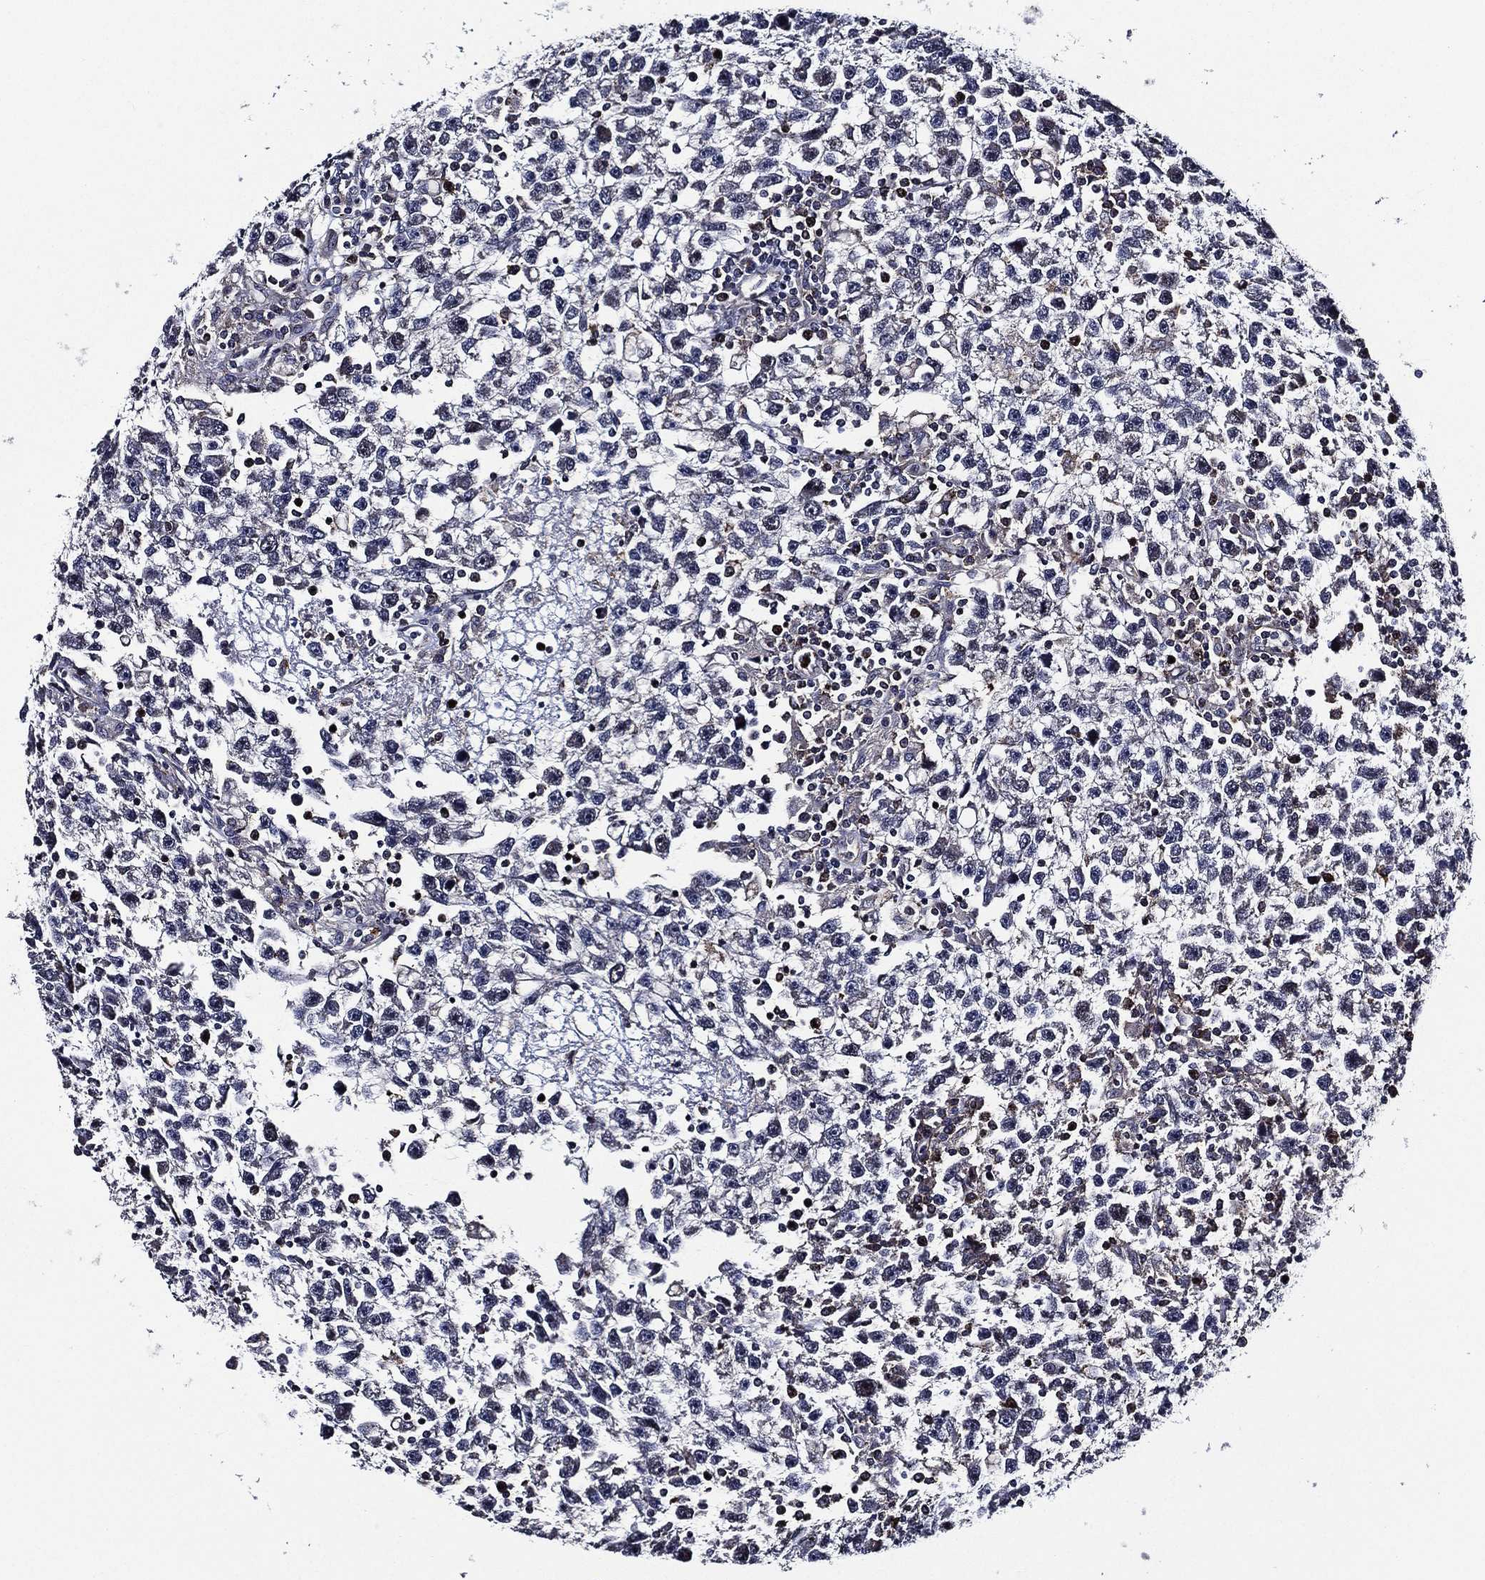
{"staining": {"intensity": "moderate", "quantity": "<25%", "location": "nuclear"}, "tissue": "testis cancer", "cell_type": "Tumor cells", "image_type": "cancer", "snomed": [{"axis": "morphology", "description": "Seminoma, NOS"}, {"axis": "topography", "description": "Testis"}], "caption": "Immunohistochemistry image of human testis seminoma stained for a protein (brown), which displays low levels of moderate nuclear staining in approximately <25% of tumor cells.", "gene": "KIF20B", "patient": {"sex": "male", "age": 47}}